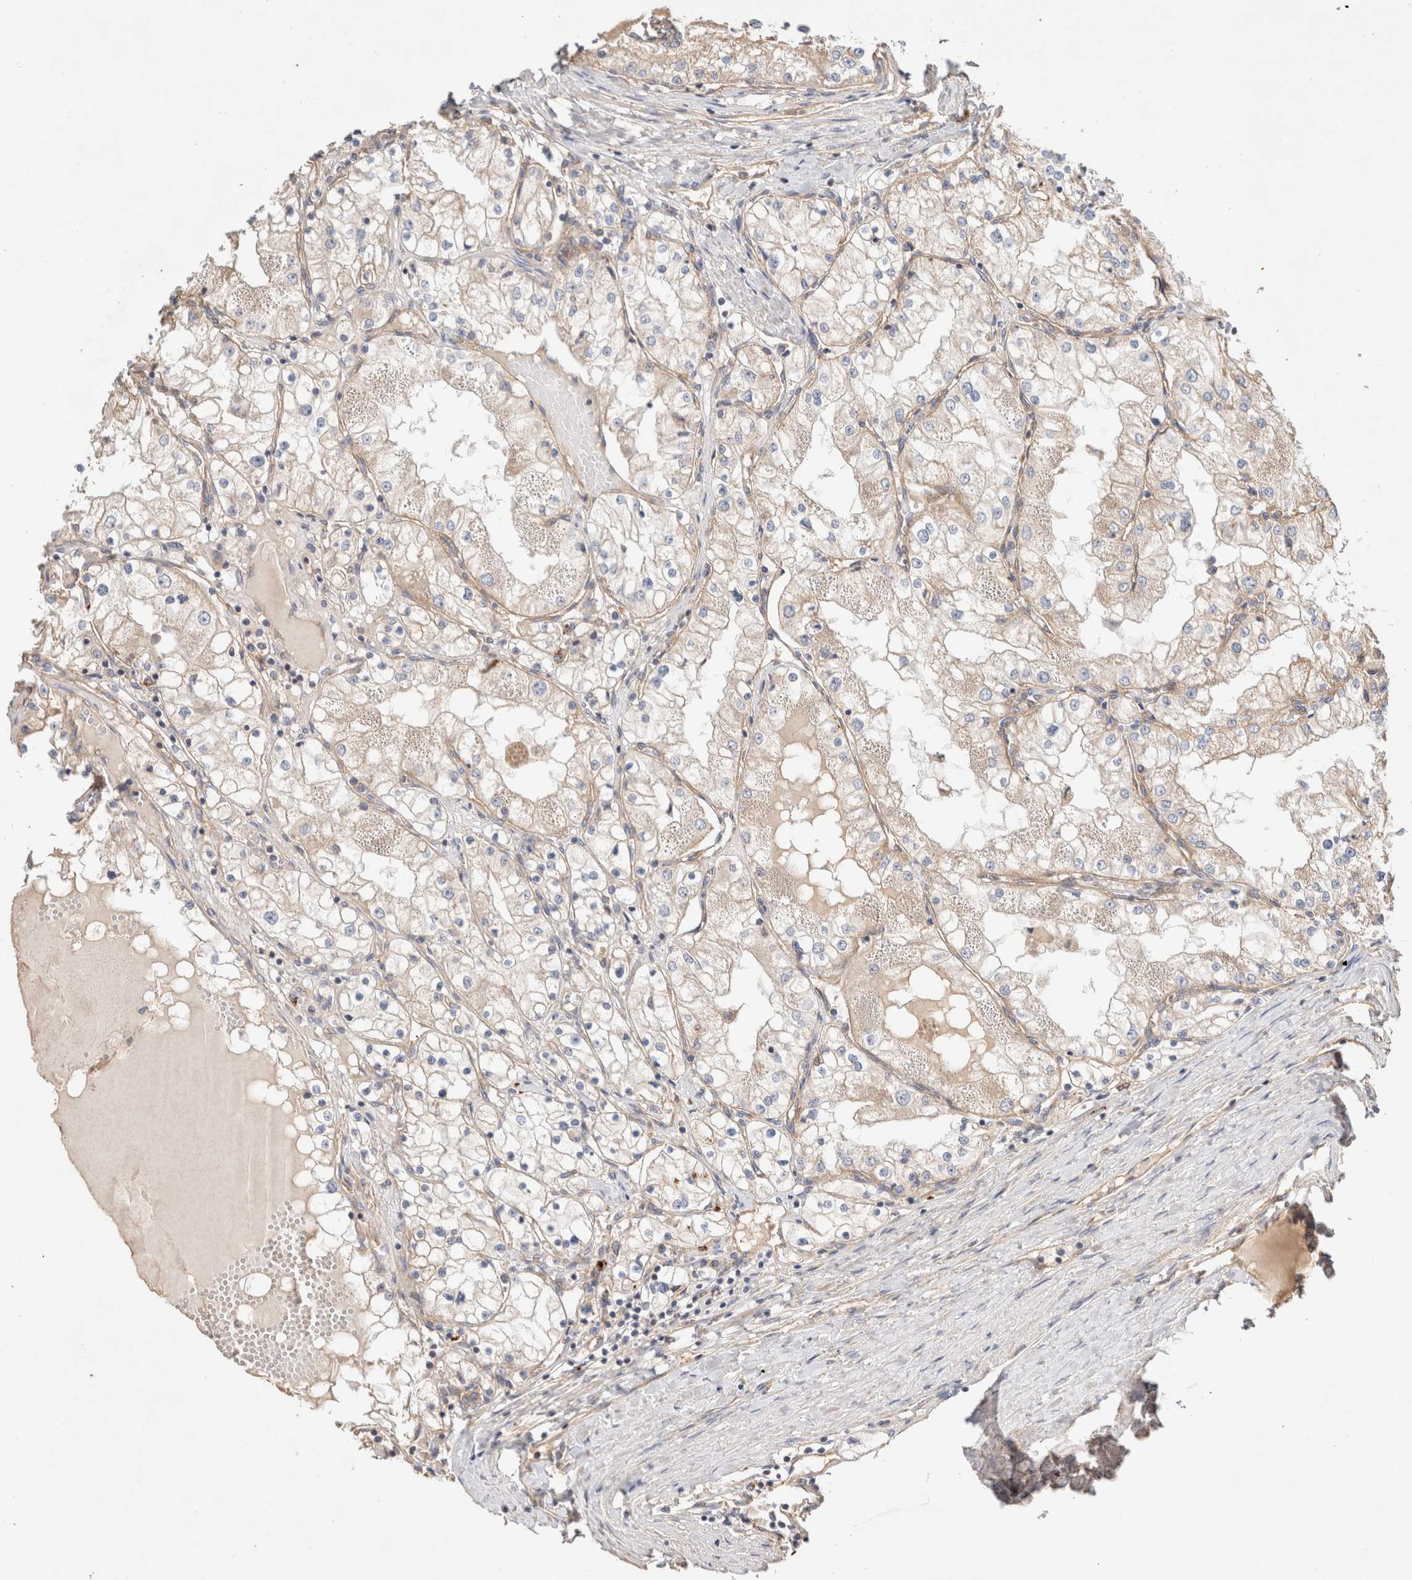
{"staining": {"intensity": "weak", "quantity": "25%-75%", "location": "cytoplasmic/membranous"}, "tissue": "renal cancer", "cell_type": "Tumor cells", "image_type": "cancer", "snomed": [{"axis": "morphology", "description": "Adenocarcinoma, NOS"}, {"axis": "topography", "description": "Kidney"}], "caption": "DAB immunohistochemical staining of renal cancer (adenocarcinoma) displays weak cytoplasmic/membranous protein positivity in approximately 25%-75% of tumor cells.", "gene": "B3GNTL1", "patient": {"sex": "male", "age": 68}}